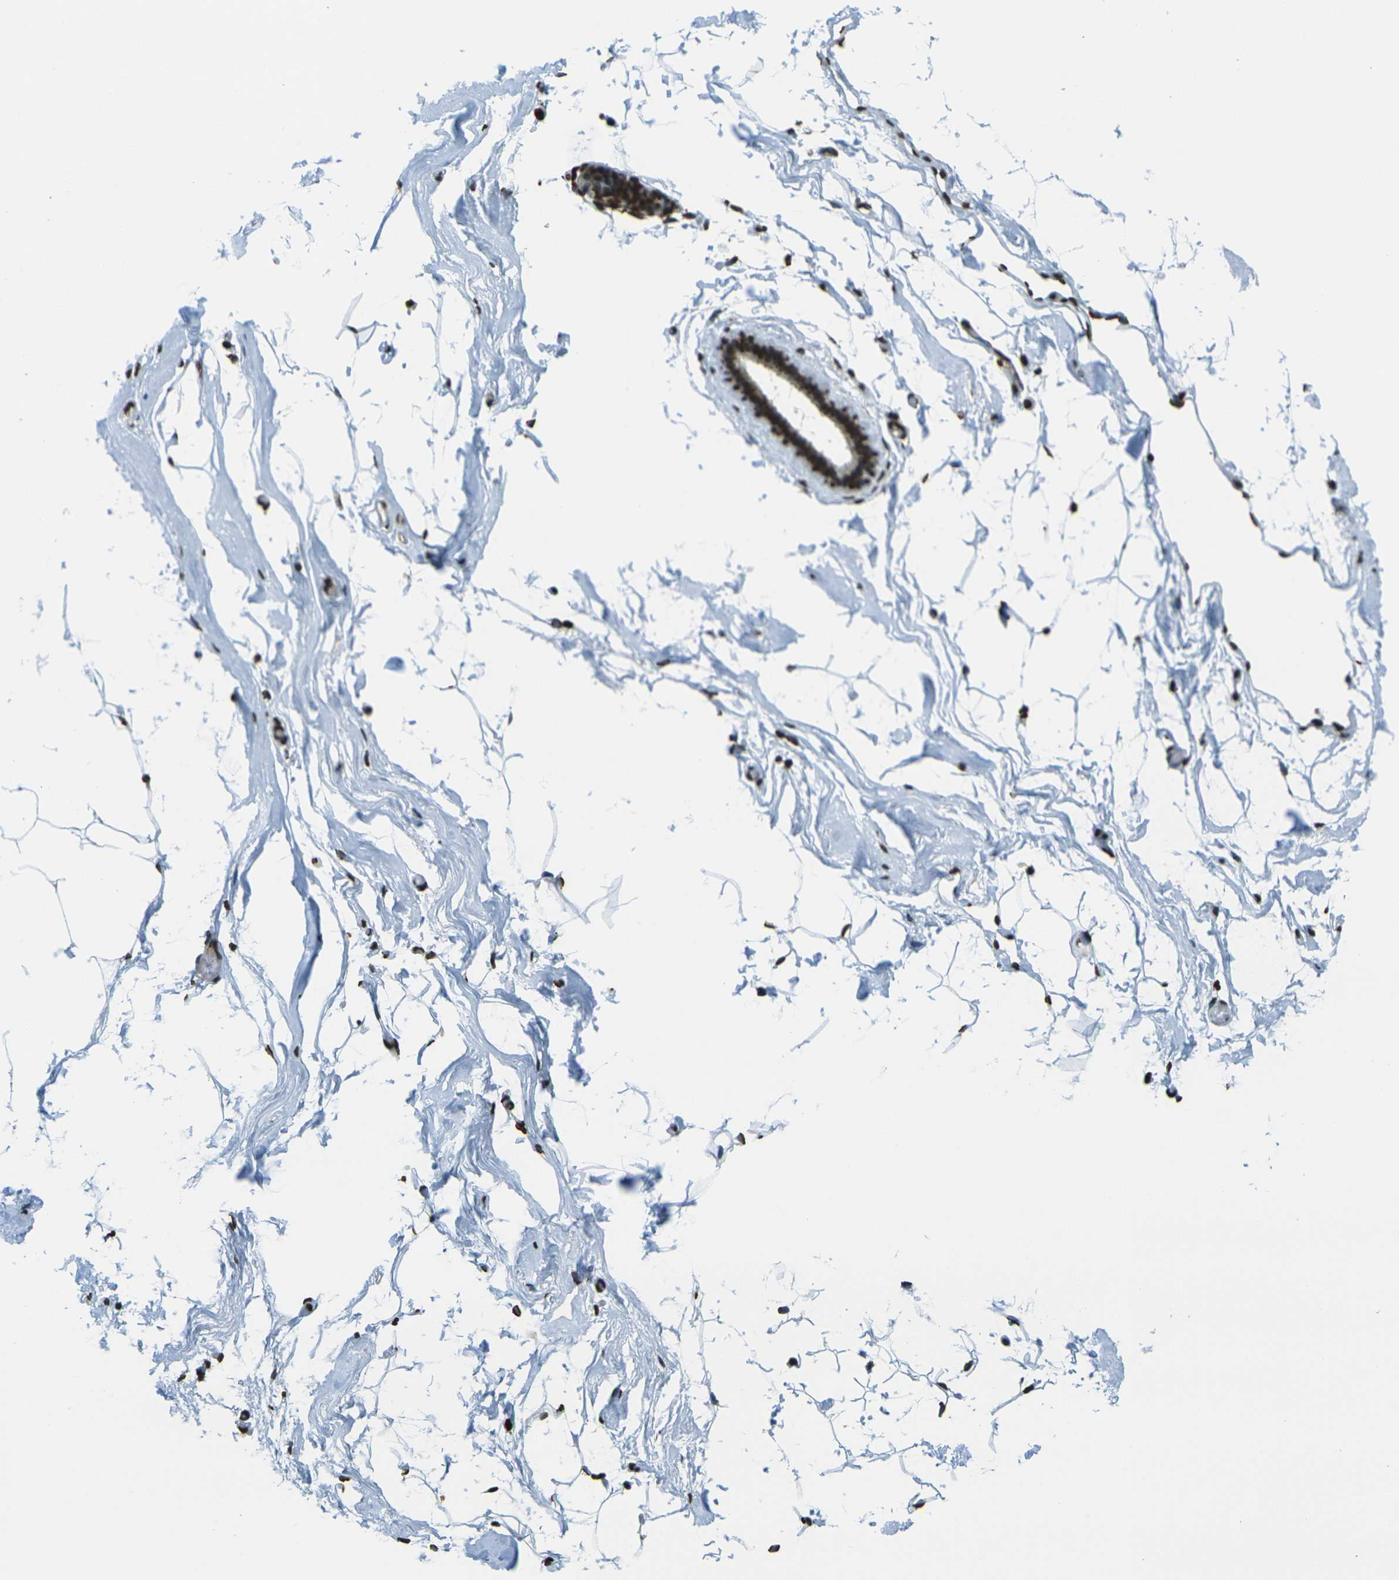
{"staining": {"intensity": "strong", "quantity": ">75%", "location": "nuclear"}, "tissue": "adipose tissue", "cell_type": "Adipocytes", "image_type": "normal", "snomed": [{"axis": "morphology", "description": "Normal tissue, NOS"}, {"axis": "topography", "description": "Breast"}, {"axis": "topography", "description": "Soft tissue"}], "caption": "IHC image of unremarkable adipose tissue: adipose tissue stained using immunohistochemistry exhibits high levels of strong protein expression localized specifically in the nuclear of adipocytes, appearing as a nuclear brown color.", "gene": "H1", "patient": {"sex": "female", "age": 75}}